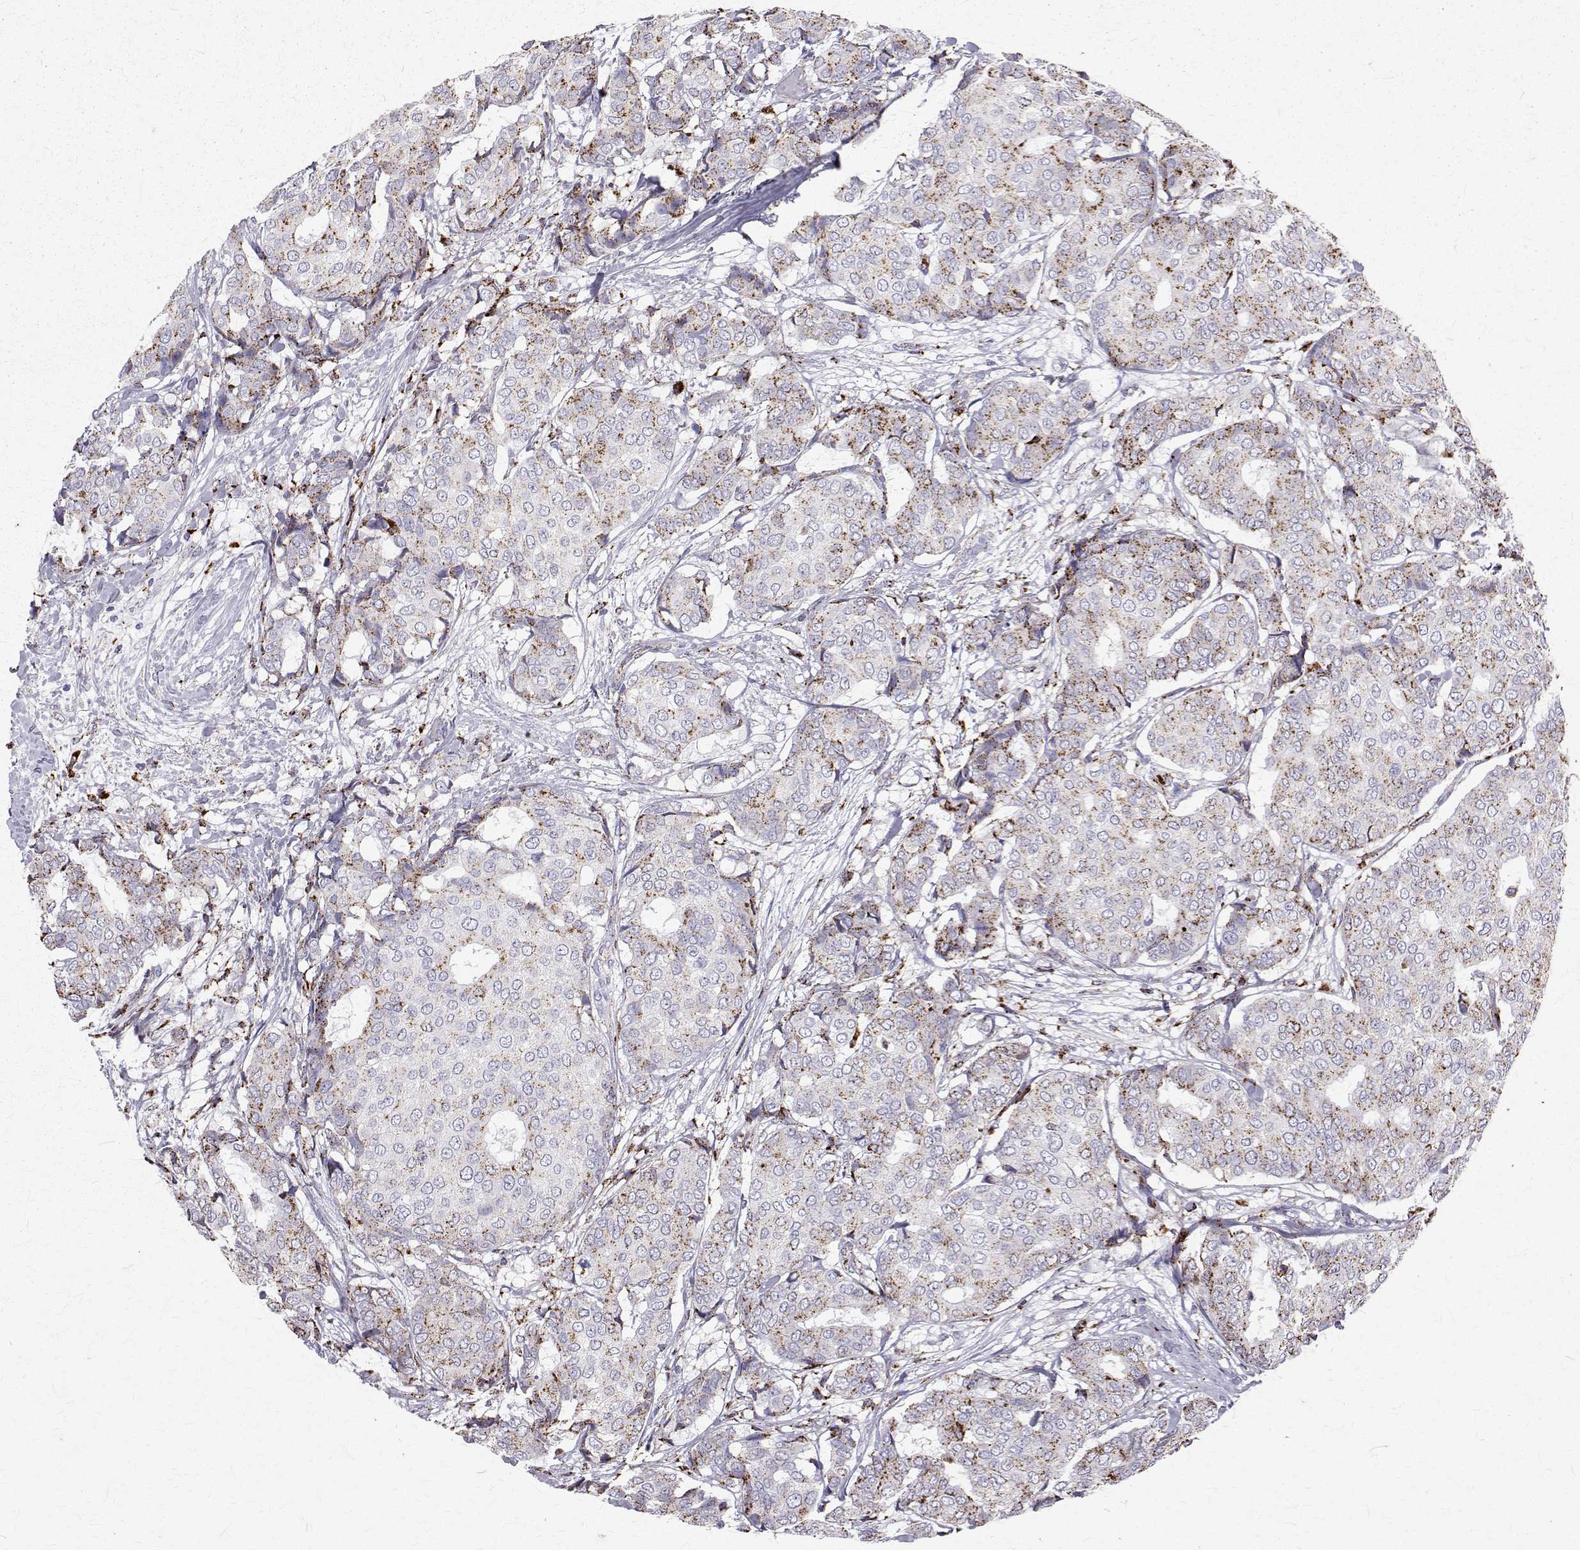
{"staining": {"intensity": "moderate", "quantity": "25%-75%", "location": "cytoplasmic/membranous"}, "tissue": "breast cancer", "cell_type": "Tumor cells", "image_type": "cancer", "snomed": [{"axis": "morphology", "description": "Duct carcinoma"}, {"axis": "topography", "description": "Breast"}], "caption": "Human breast cancer stained with a brown dye reveals moderate cytoplasmic/membranous positive positivity in approximately 25%-75% of tumor cells.", "gene": "TPP1", "patient": {"sex": "female", "age": 75}}